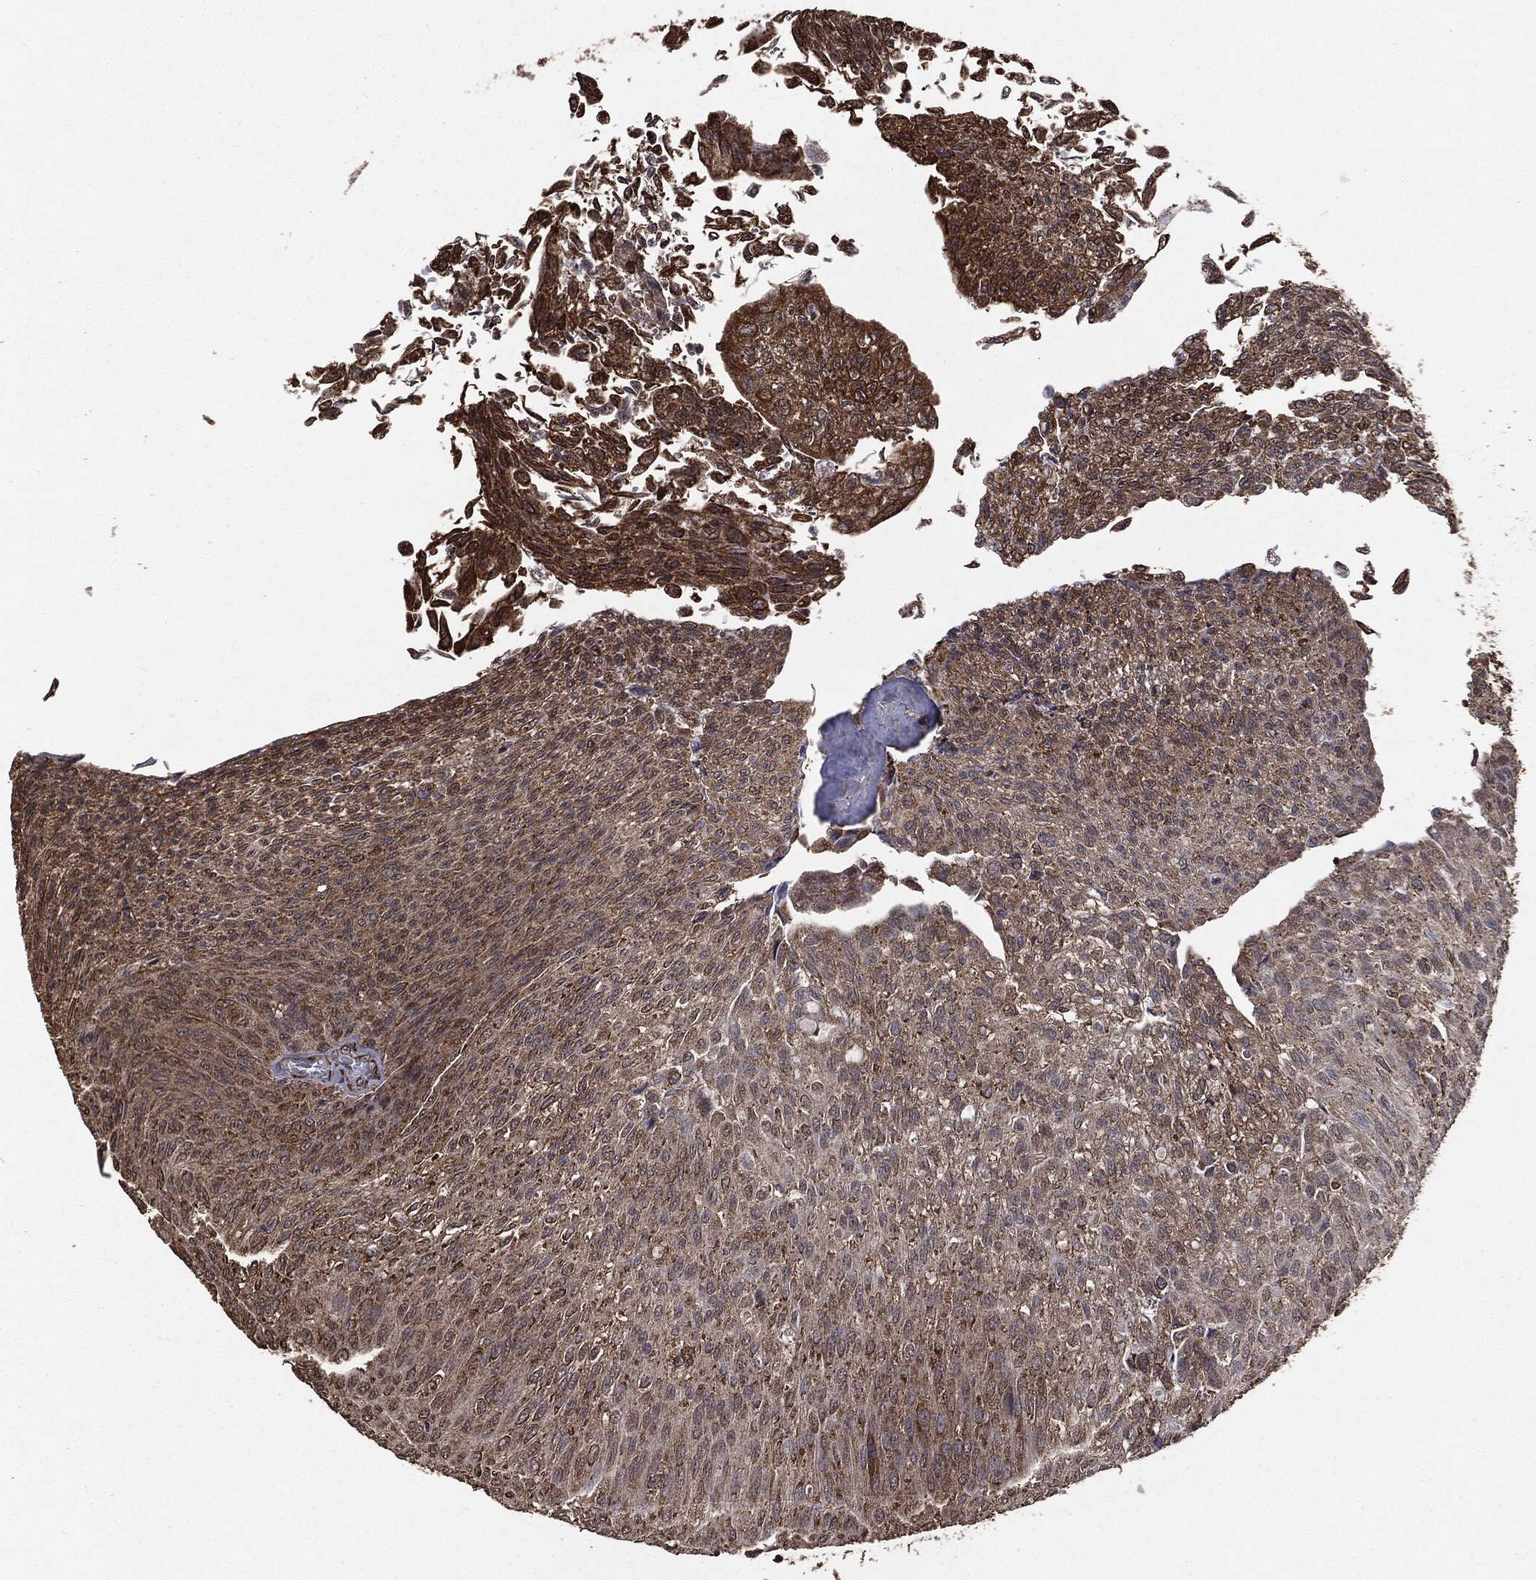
{"staining": {"intensity": "moderate", "quantity": "<25%", "location": "cytoplasmic/membranous"}, "tissue": "urothelial cancer", "cell_type": "Tumor cells", "image_type": "cancer", "snomed": [{"axis": "morphology", "description": "Urothelial carcinoma, Low grade"}, {"axis": "topography", "description": "Ureter, NOS"}, {"axis": "topography", "description": "Urinary bladder"}], "caption": "Immunohistochemistry (IHC) of urothelial cancer demonstrates low levels of moderate cytoplasmic/membranous expression in about <25% of tumor cells. Using DAB (3,3'-diaminobenzidine) (brown) and hematoxylin (blue) stains, captured at high magnification using brightfield microscopy.", "gene": "MTOR", "patient": {"sex": "male", "age": 78}}